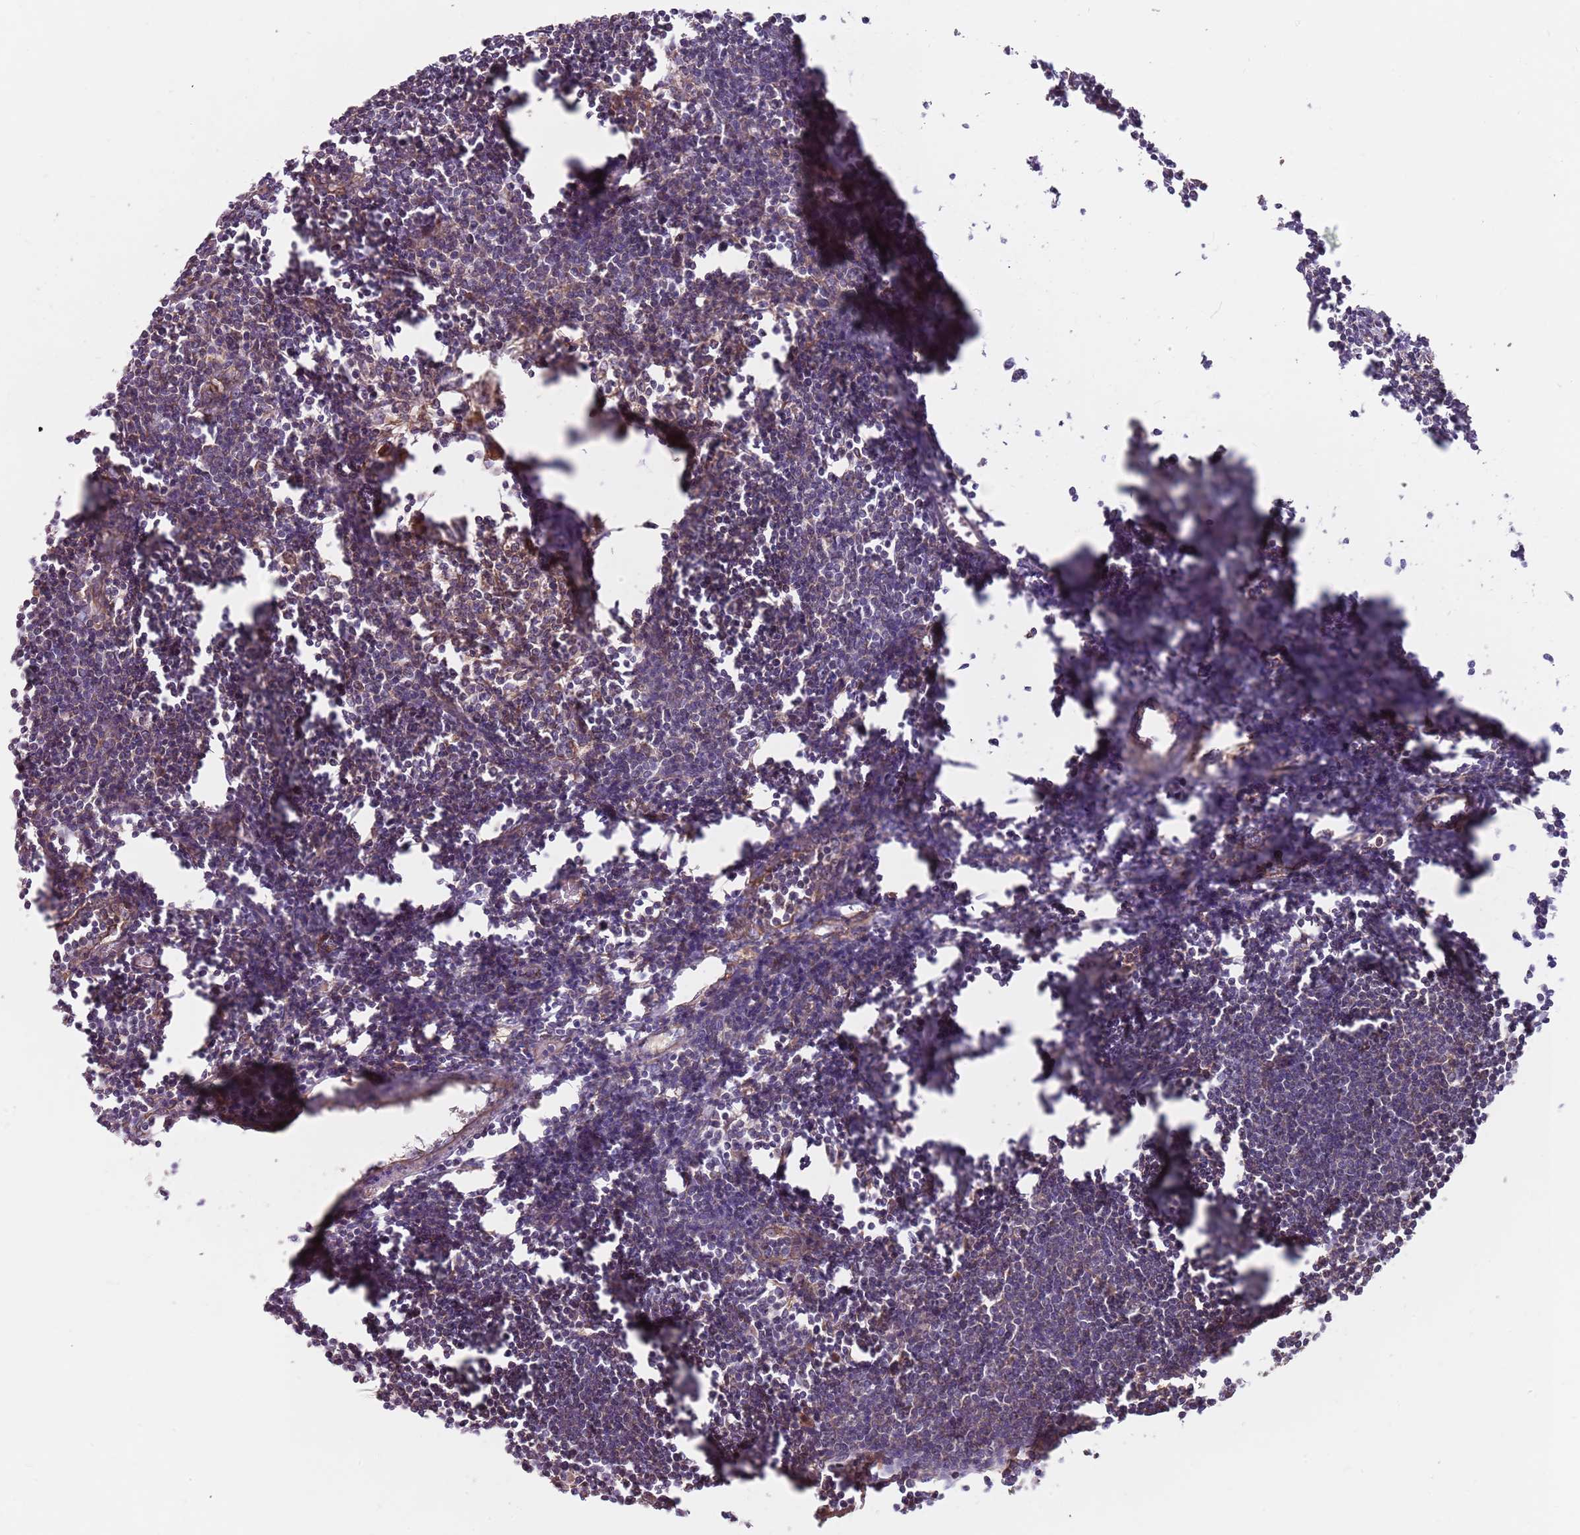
{"staining": {"intensity": "weak", "quantity": "25%-75%", "location": "cytoplasmic/membranous"}, "tissue": "lymph node", "cell_type": "Germinal center cells", "image_type": "normal", "snomed": [{"axis": "morphology", "description": "Normal tissue, NOS"}, {"axis": "morphology", "description": "Malignant melanoma, Metastatic site"}, {"axis": "topography", "description": "Lymph node"}], "caption": "Lymph node stained for a protein (brown) reveals weak cytoplasmic/membranous positive staining in approximately 25%-75% of germinal center cells.", "gene": "SPDL1", "patient": {"sex": "male", "age": 41}}